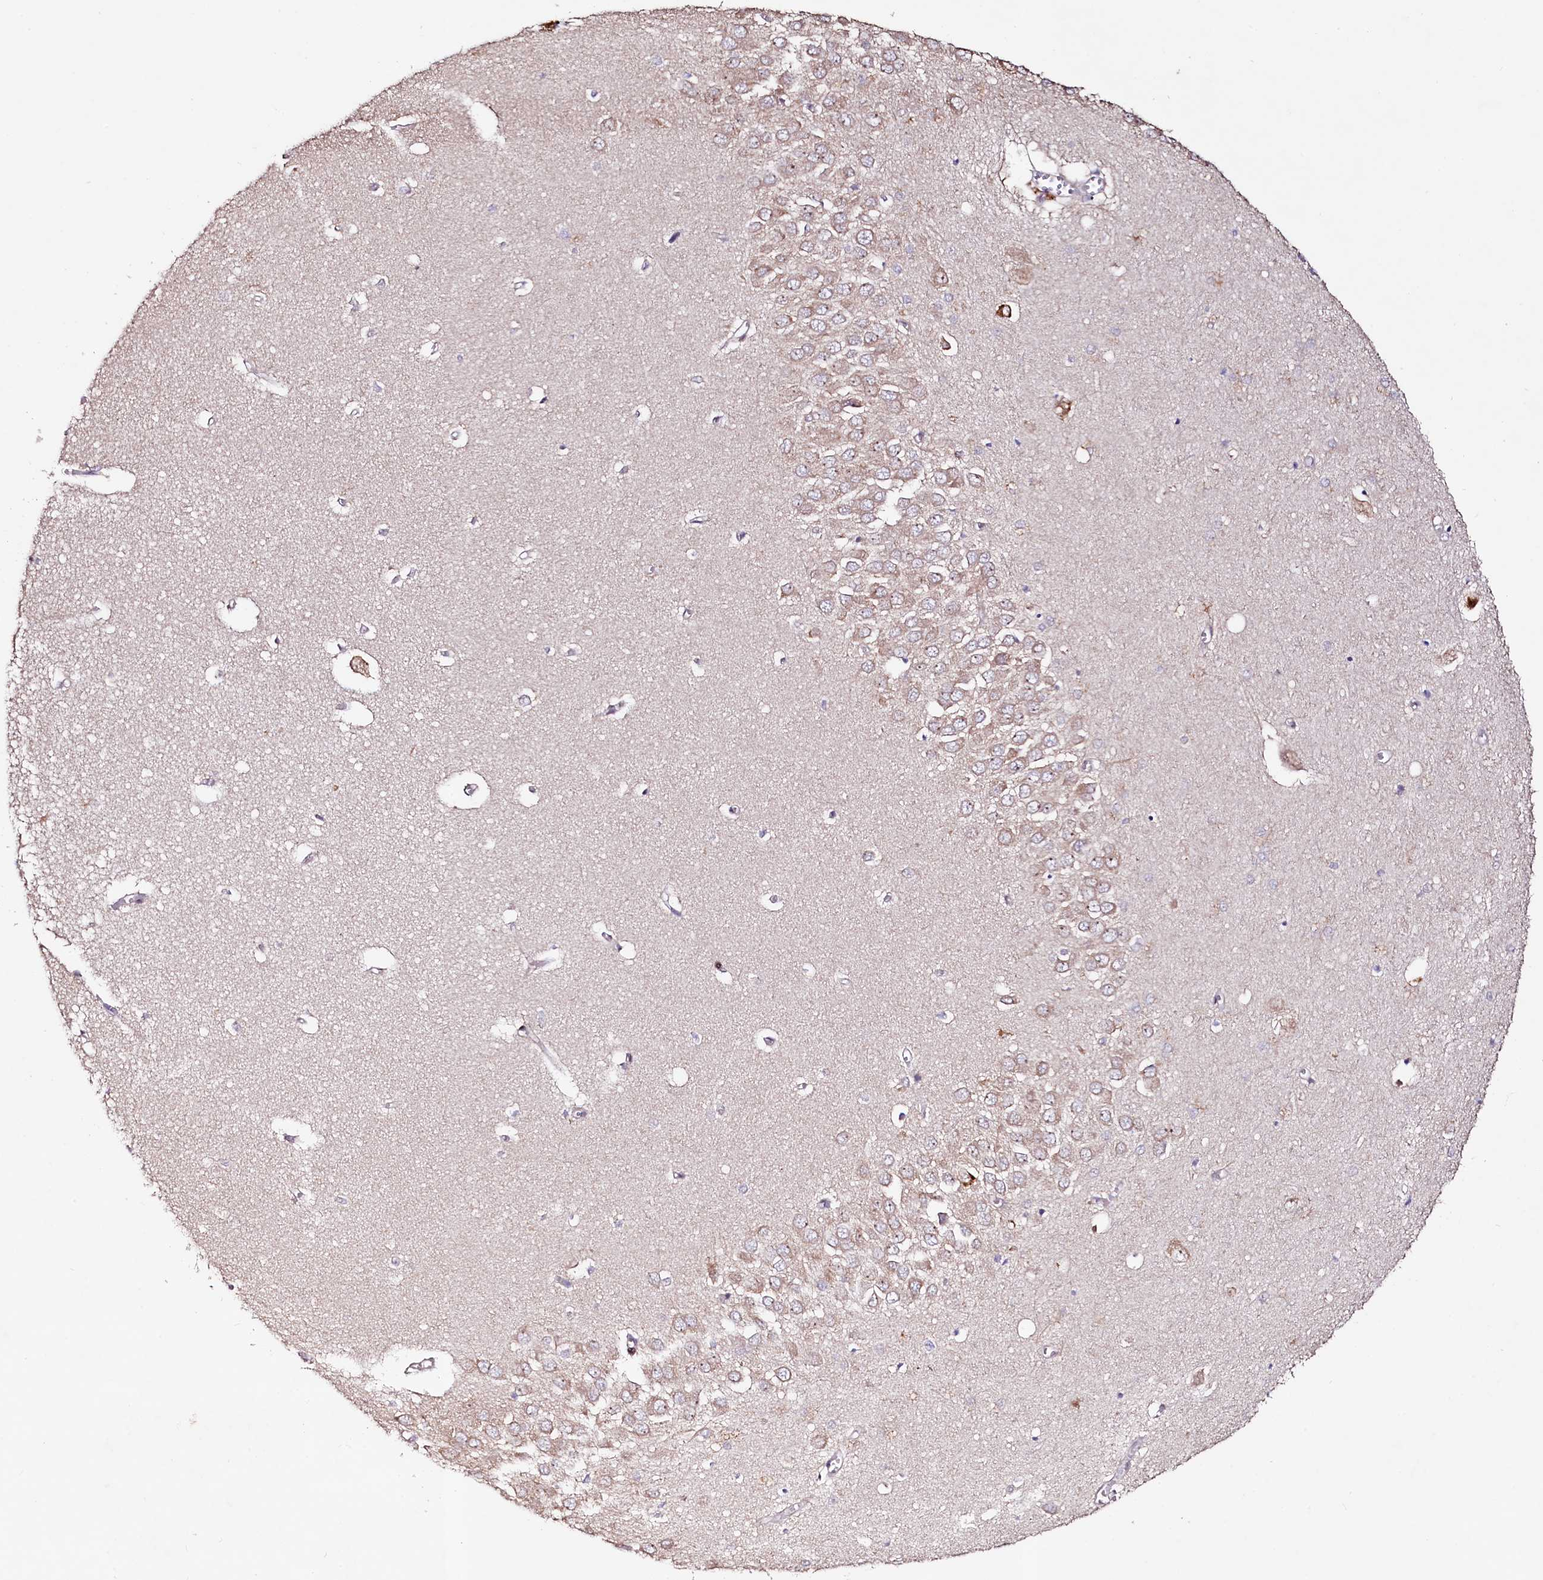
{"staining": {"intensity": "negative", "quantity": "none", "location": "none"}, "tissue": "hippocampus", "cell_type": "Glial cells", "image_type": "normal", "snomed": [{"axis": "morphology", "description": "Normal tissue, NOS"}, {"axis": "topography", "description": "Hippocampus"}], "caption": "IHC image of unremarkable hippocampus: hippocampus stained with DAB shows no significant protein positivity in glial cells. The staining was performed using DAB (3,3'-diaminobenzidine) to visualize the protein expression in brown, while the nuclei were stained in blue with hematoxylin (Magnification: 20x).", "gene": "C5orf15", "patient": {"sex": "male", "age": 70}}